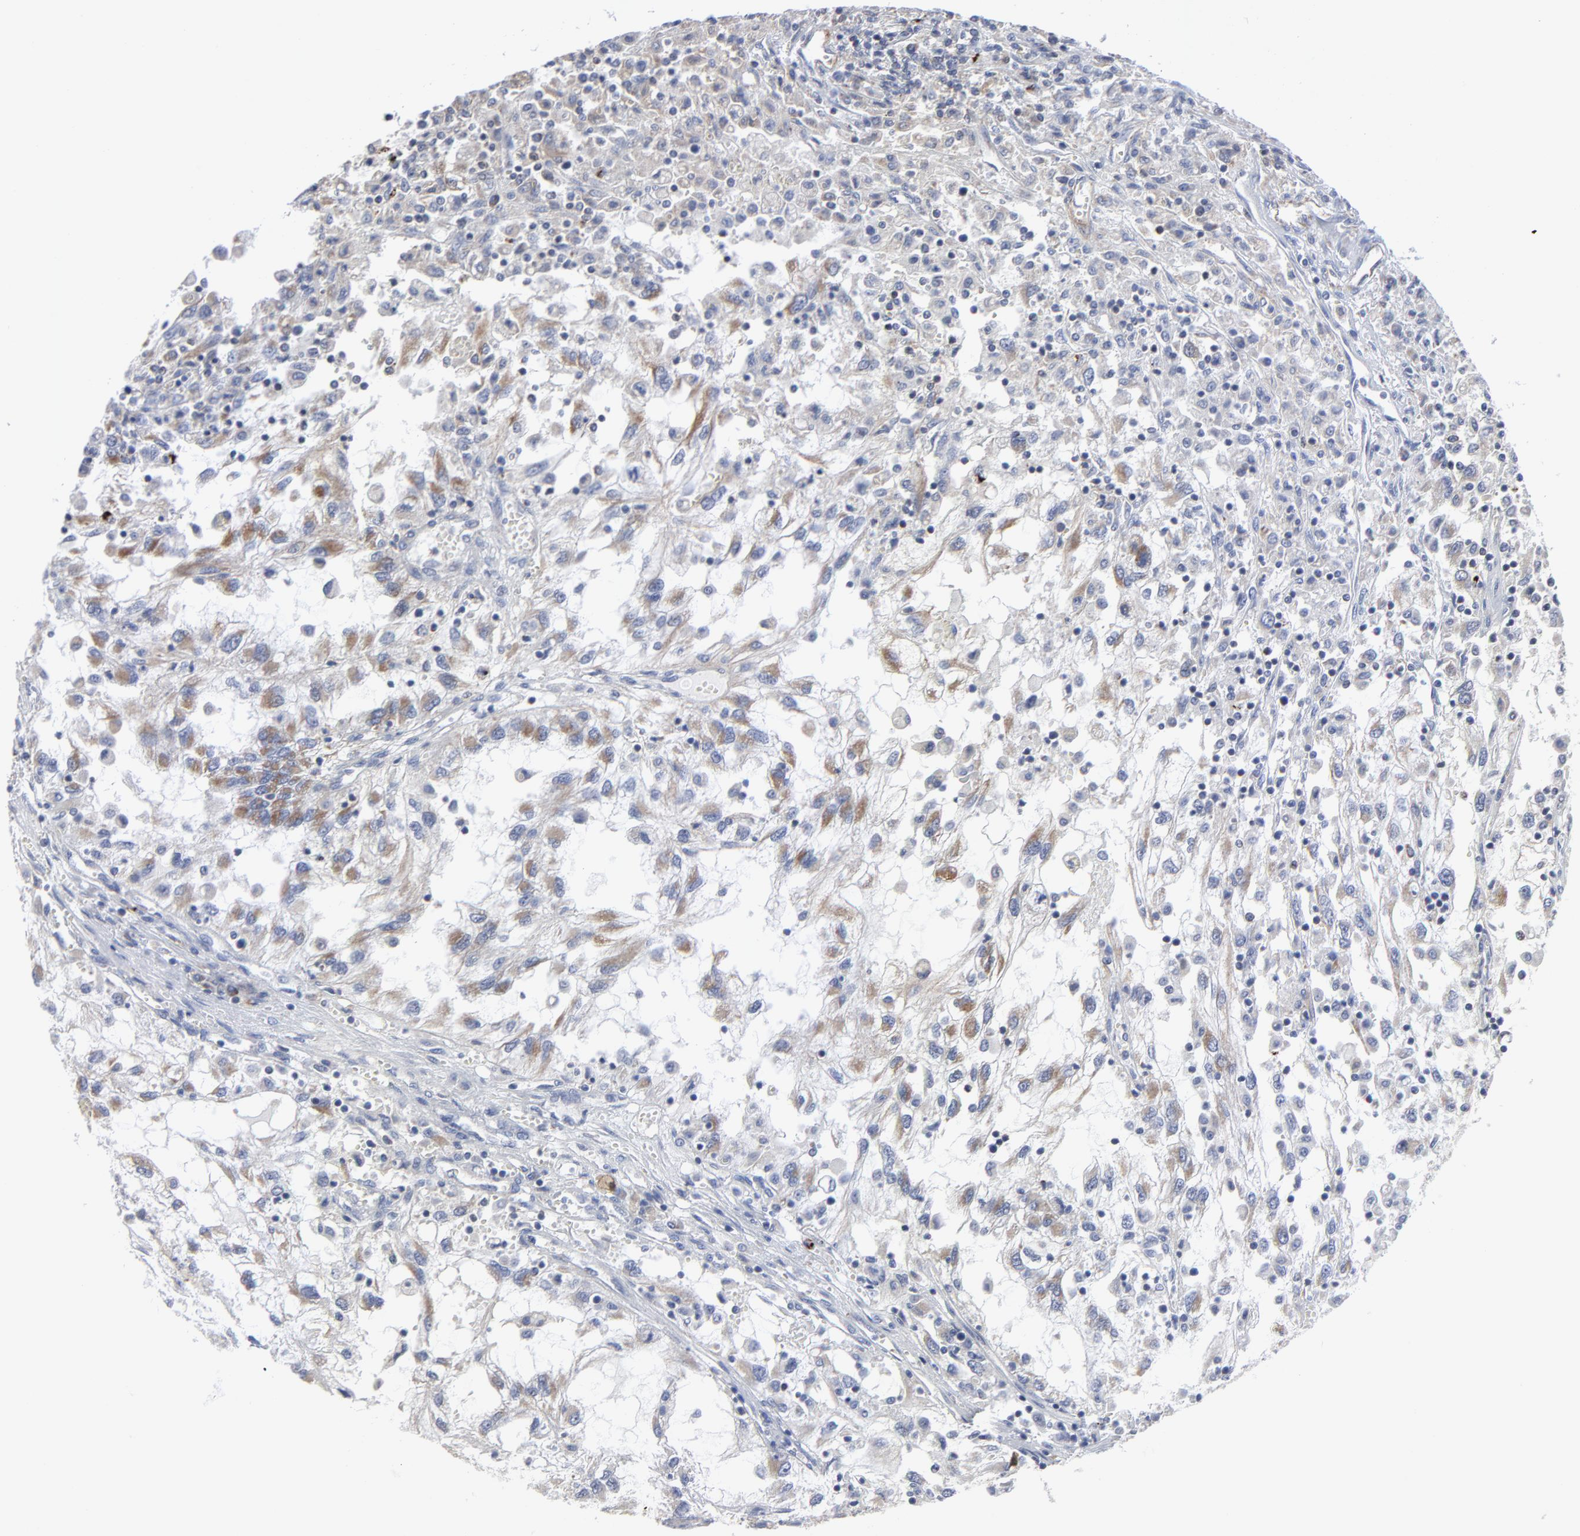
{"staining": {"intensity": "weak", "quantity": "<25%", "location": "cytoplasmic/membranous"}, "tissue": "renal cancer", "cell_type": "Tumor cells", "image_type": "cancer", "snomed": [{"axis": "morphology", "description": "Normal tissue, NOS"}, {"axis": "morphology", "description": "Adenocarcinoma, NOS"}, {"axis": "topography", "description": "Kidney"}], "caption": "IHC histopathology image of human renal cancer stained for a protein (brown), which displays no expression in tumor cells. (DAB immunohistochemistry, high magnification).", "gene": "TXNRD2", "patient": {"sex": "male", "age": 71}}